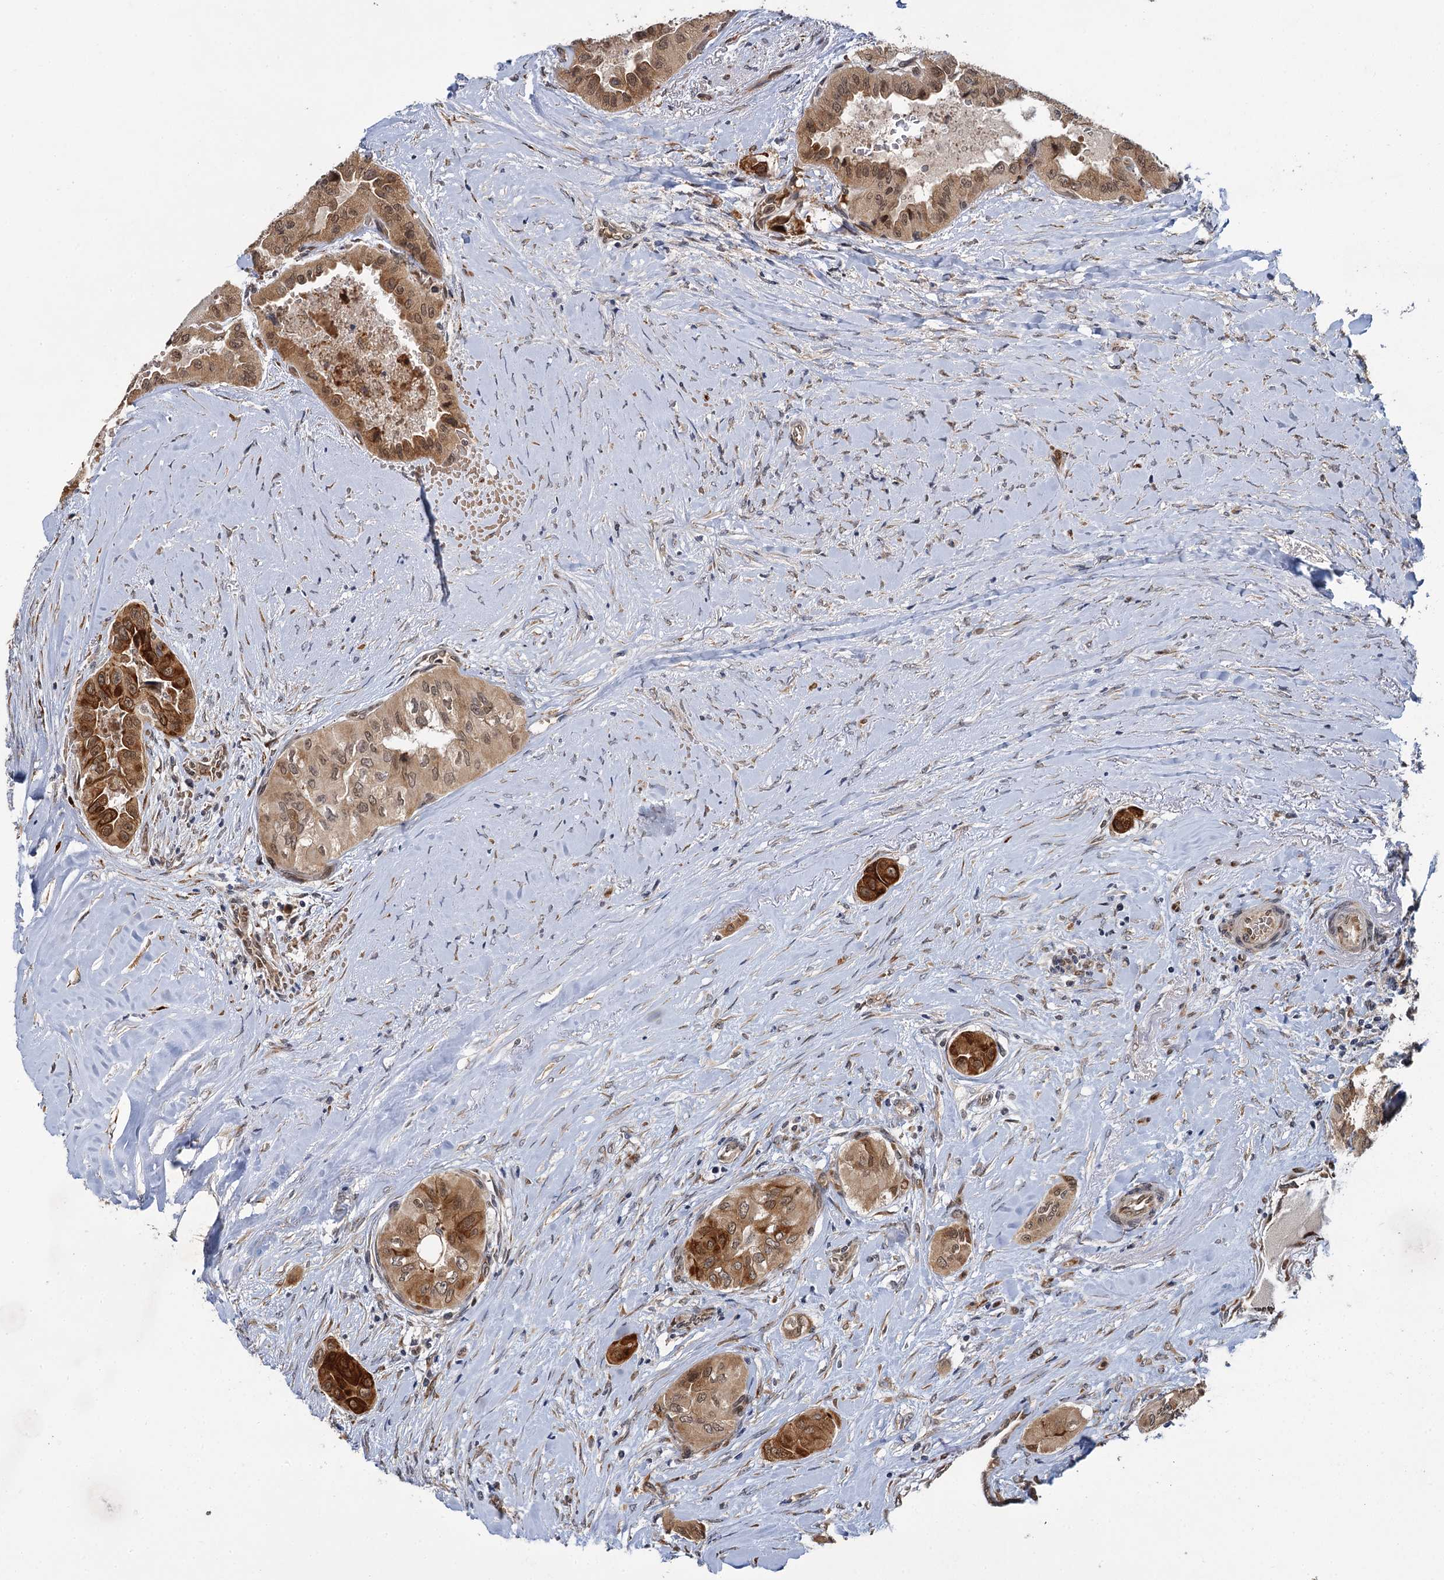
{"staining": {"intensity": "strong", "quantity": ">75%", "location": "cytoplasmic/membranous"}, "tissue": "thyroid cancer", "cell_type": "Tumor cells", "image_type": "cancer", "snomed": [{"axis": "morphology", "description": "Papillary adenocarcinoma, NOS"}, {"axis": "topography", "description": "Thyroid gland"}], "caption": "A micrograph of human thyroid cancer stained for a protein displays strong cytoplasmic/membranous brown staining in tumor cells.", "gene": "APBA2", "patient": {"sex": "female", "age": 59}}